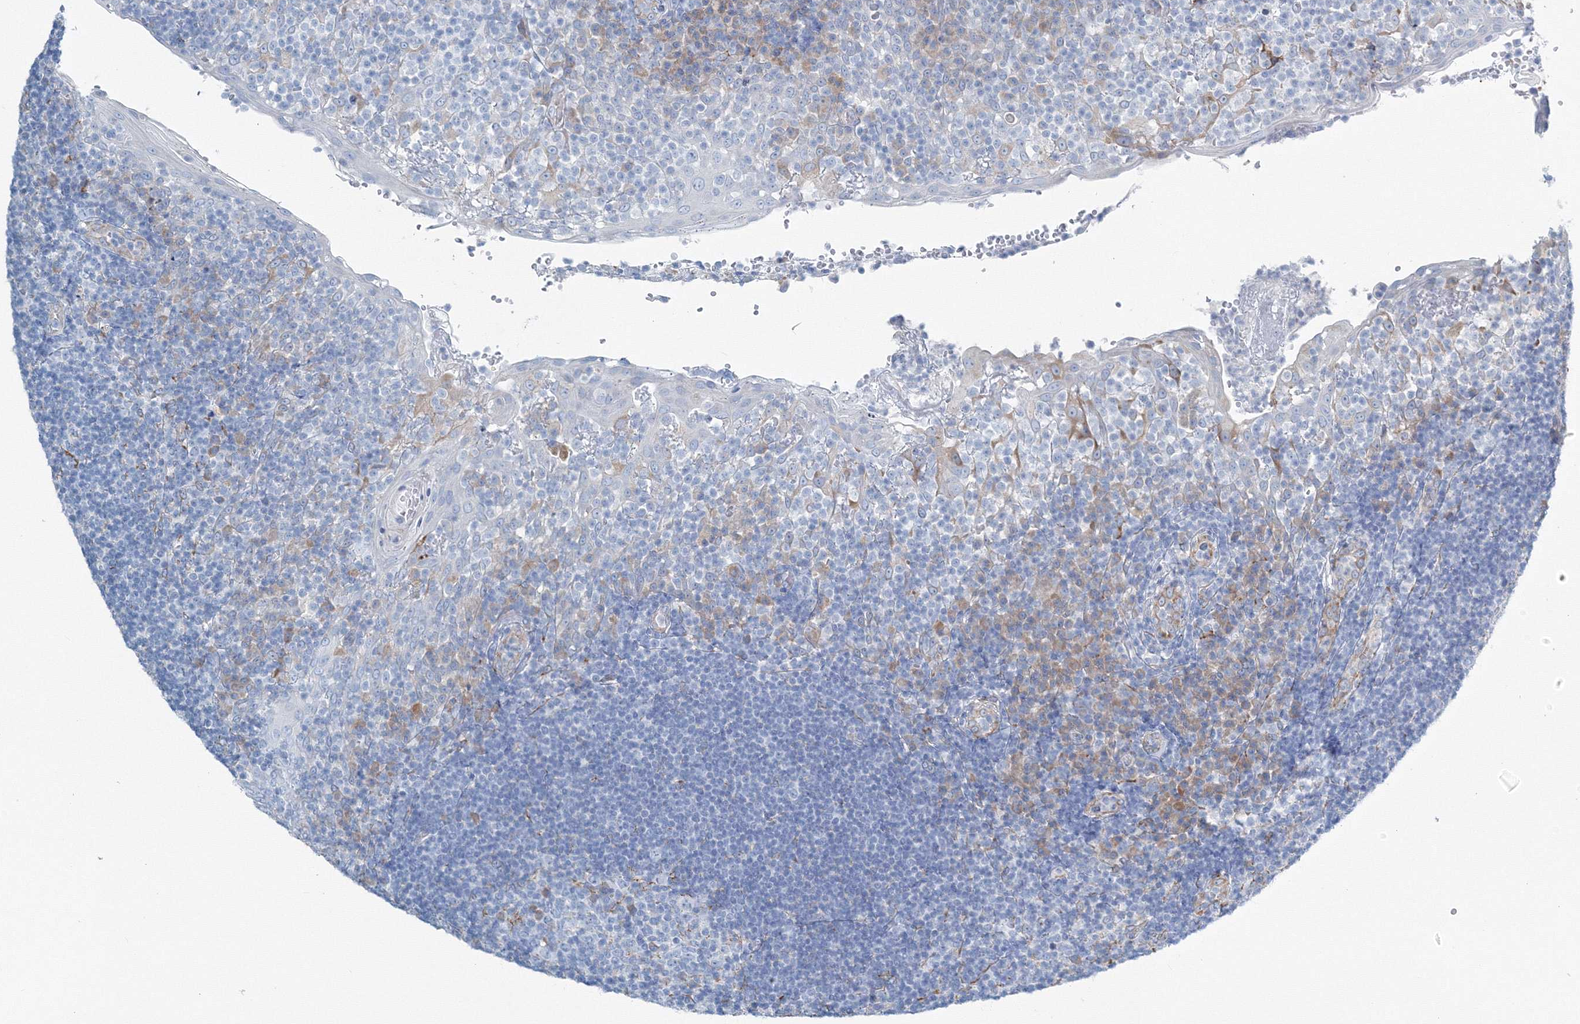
{"staining": {"intensity": "negative", "quantity": "none", "location": "none"}, "tissue": "tonsil", "cell_type": "Germinal center cells", "image_type": "normal", "snomed": [{"axis": "morphology", "description": "Normal tissue, NOS"}, {"axis": "topography", "description": "Tonsil"}], "caption": "DAB (3,3'-diaminobenzidine) immunohistochemical staining of normal tonsil reveals no significant staining in germinal center cells.", "gene": "ENSG00000285283", "patient": {"sex": "female", "age": 40}}